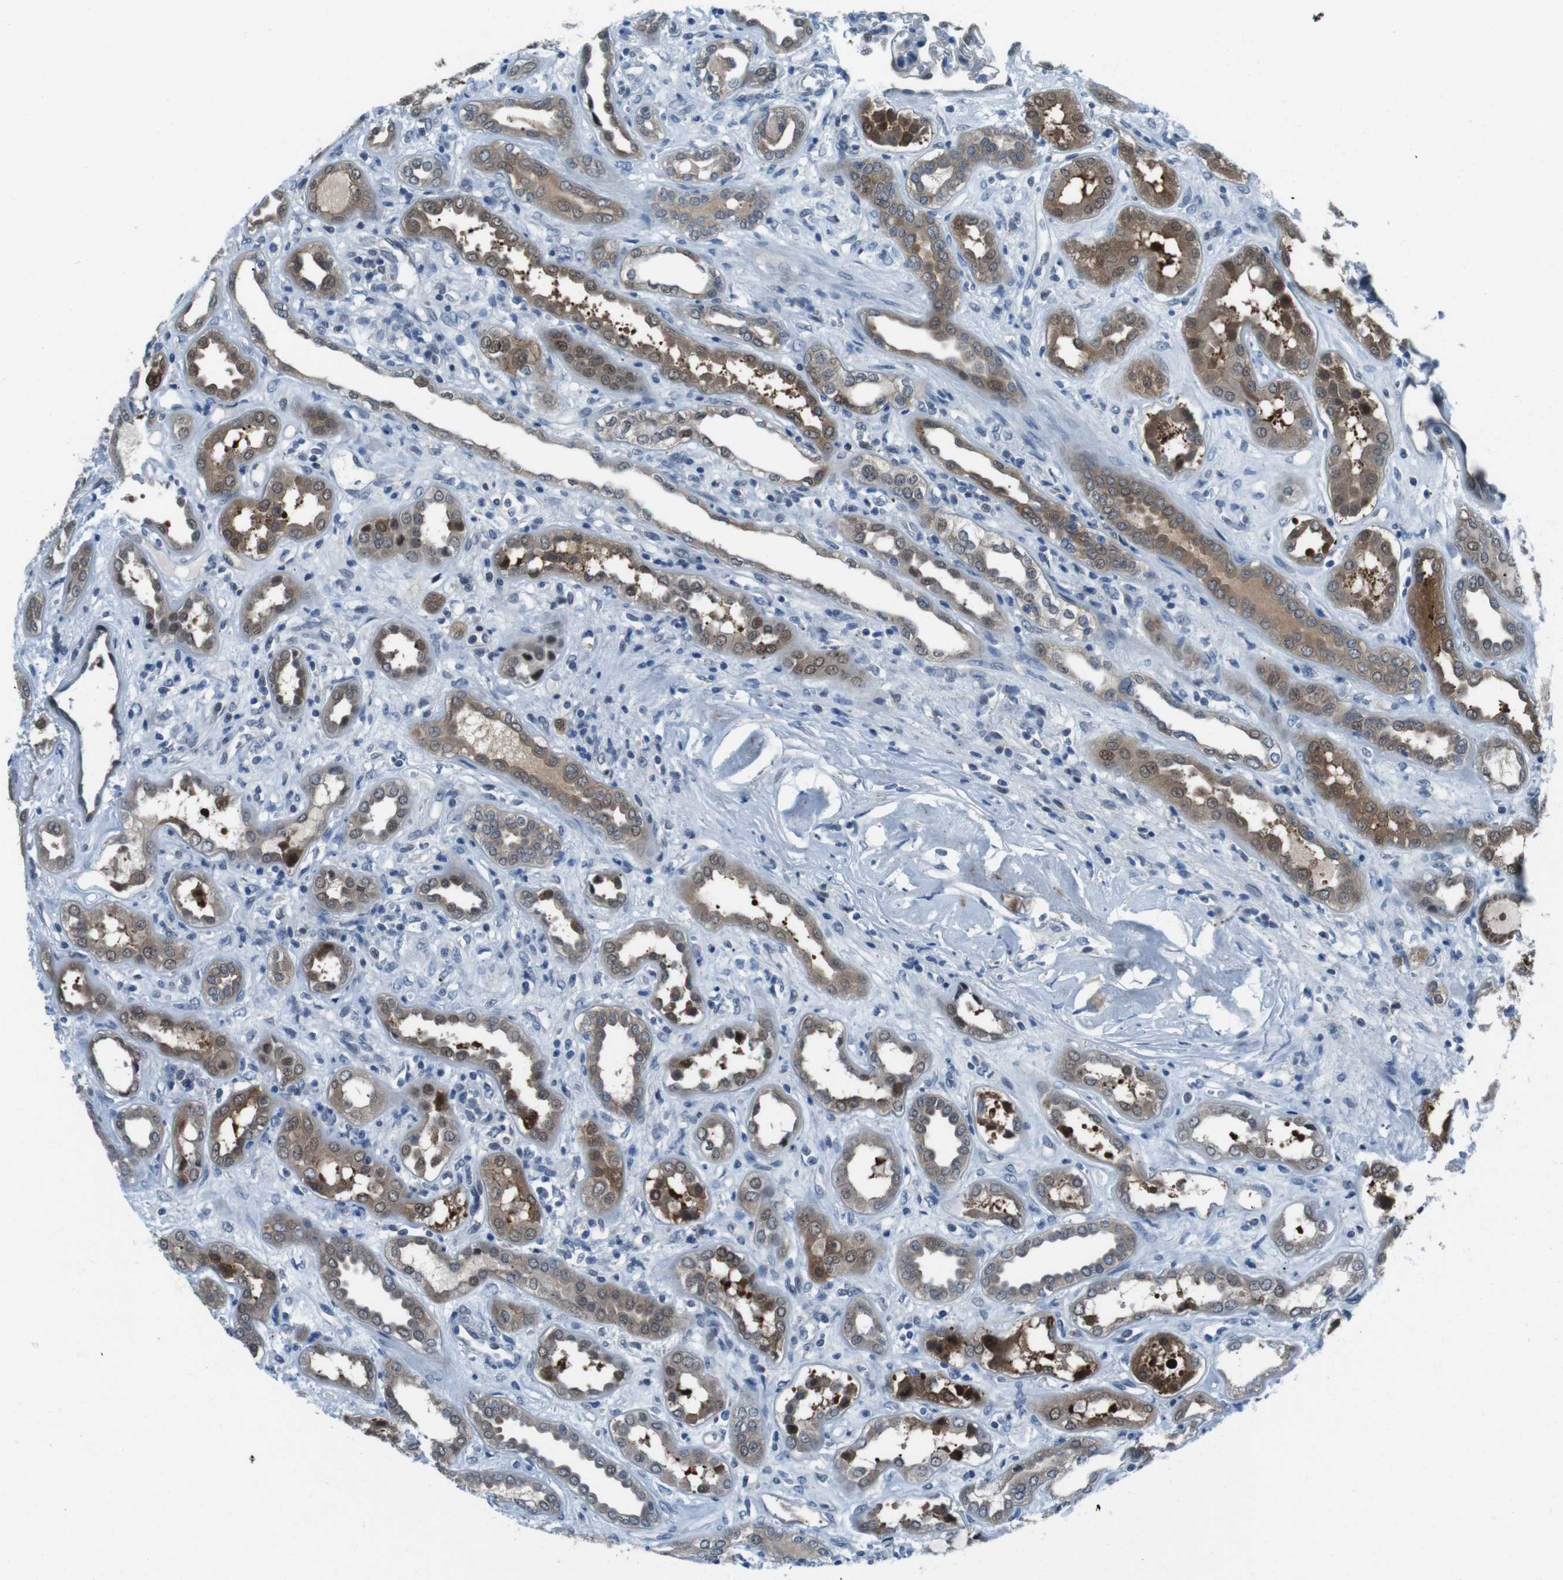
{"staining": {"intensity": "negative", "quantity": "none", "location": "none"}, "tissue": "kidney", "cell_type": "Cells in glomeruli", "image_type": "normal", "snomed": [{"axis": "morphology", "description": "Normal tissue, NOS"}, {"axis": "topography", "description": "Kidney"}], "caption": "Immunohistochemistry of unremarkable kidney exhibits no expression in cells in glomeruli. The staining was performed using DAB to visualize the protein expression in brown, while the nuclei were stained in blue with hematoxylin (Magnification: 20x).", "gene": "LRP5", "patient": {"sex": "male", "age": 59}}